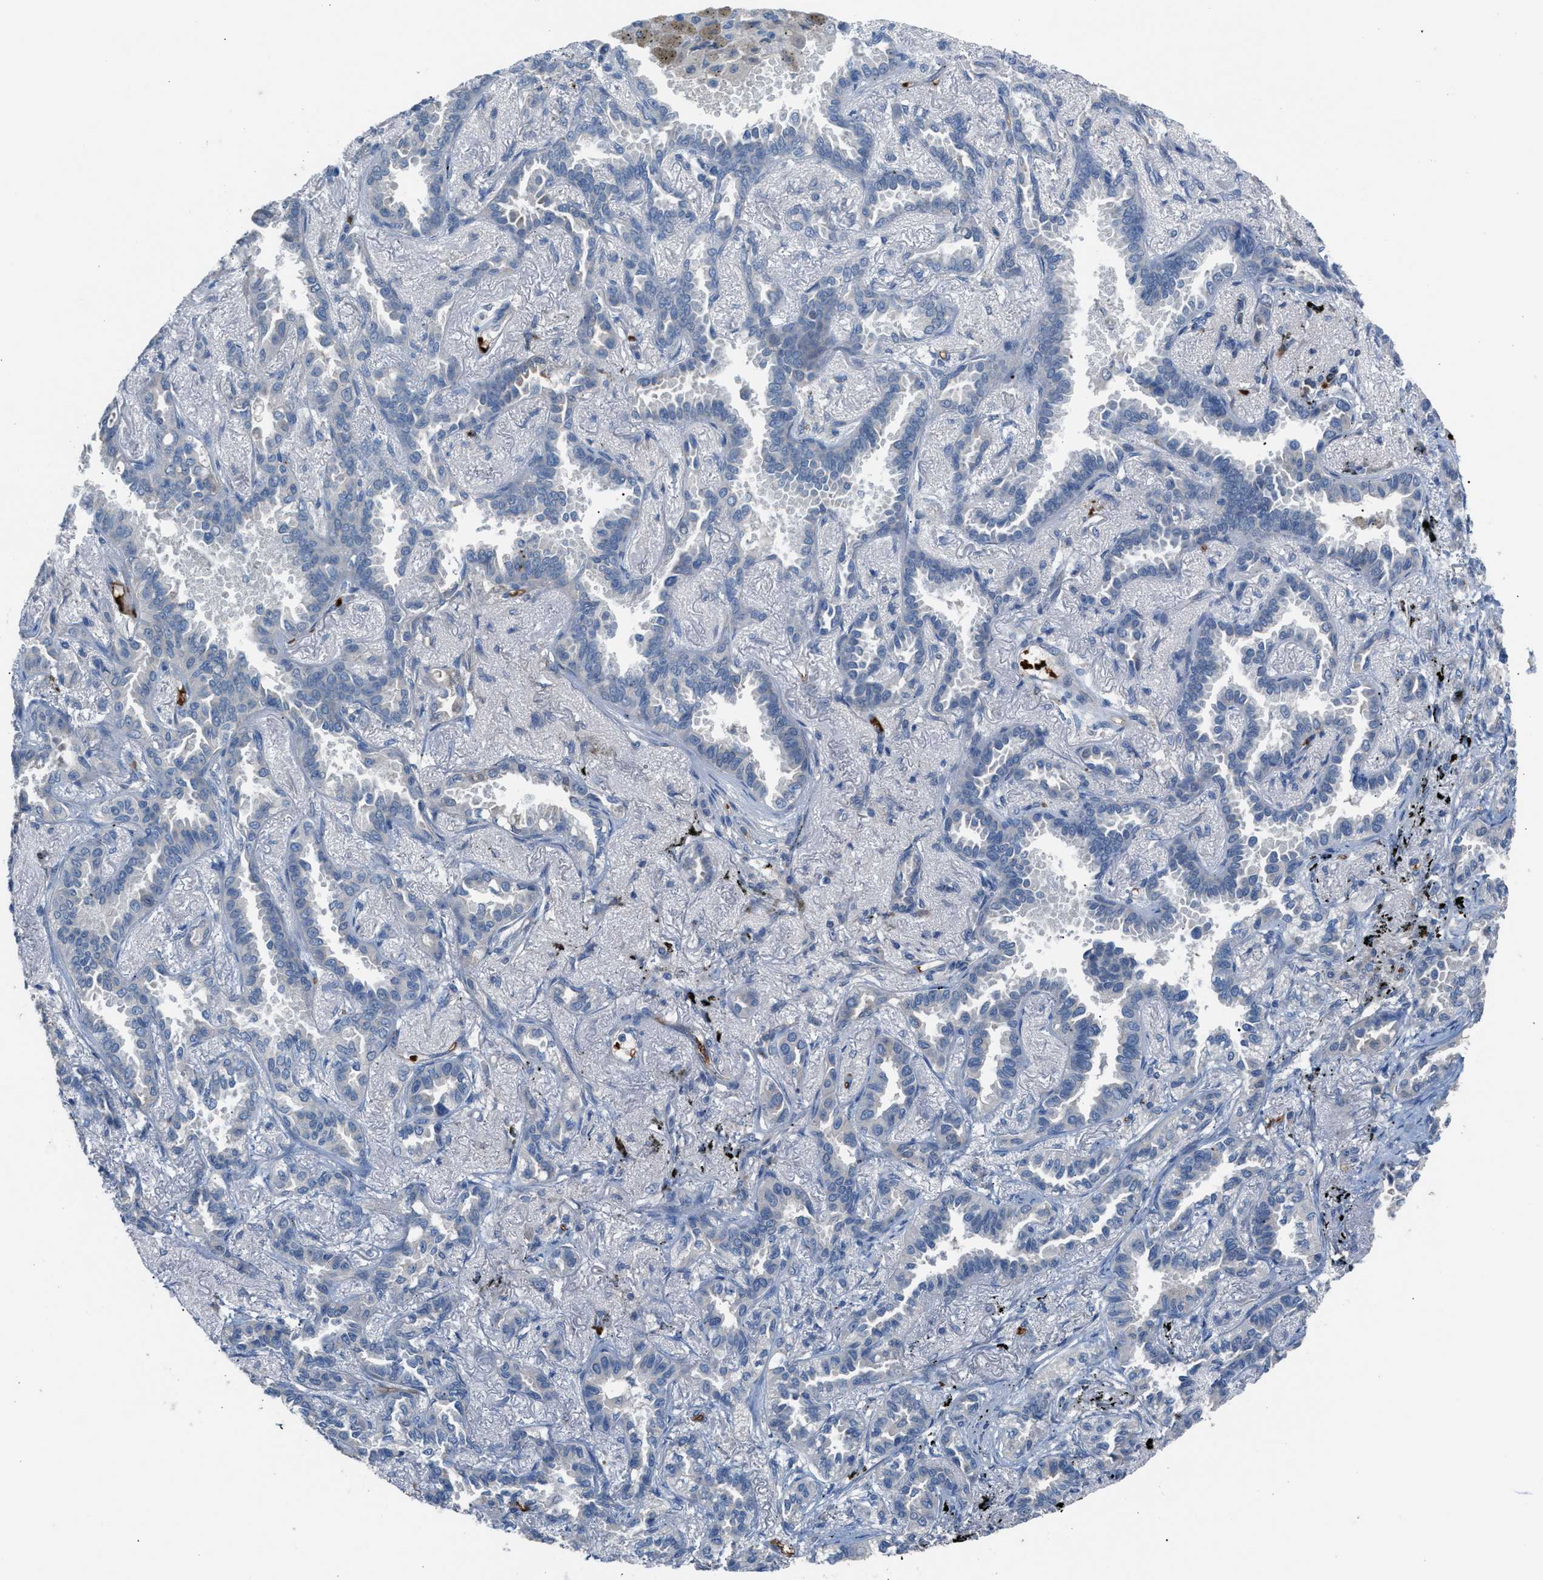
{"staining": {"intensity": "negative", "quantity": "none", "location": "none"}, "tissue": "lung cancer", "cell_type": "Tumor cells", "image_type": "cancer", "snomed": [{"axis": "morphology", "description": "Adenocarcinoma, NOS"}, {"axis": "topography", "description": "Lung"}], "caption": "This is an IHC micrograph of lung cancer (adenocarcinoma). There is no staining in tumor cells.", "gene": "CFAP77", "patient": {"sex": "male", "age": 59}}